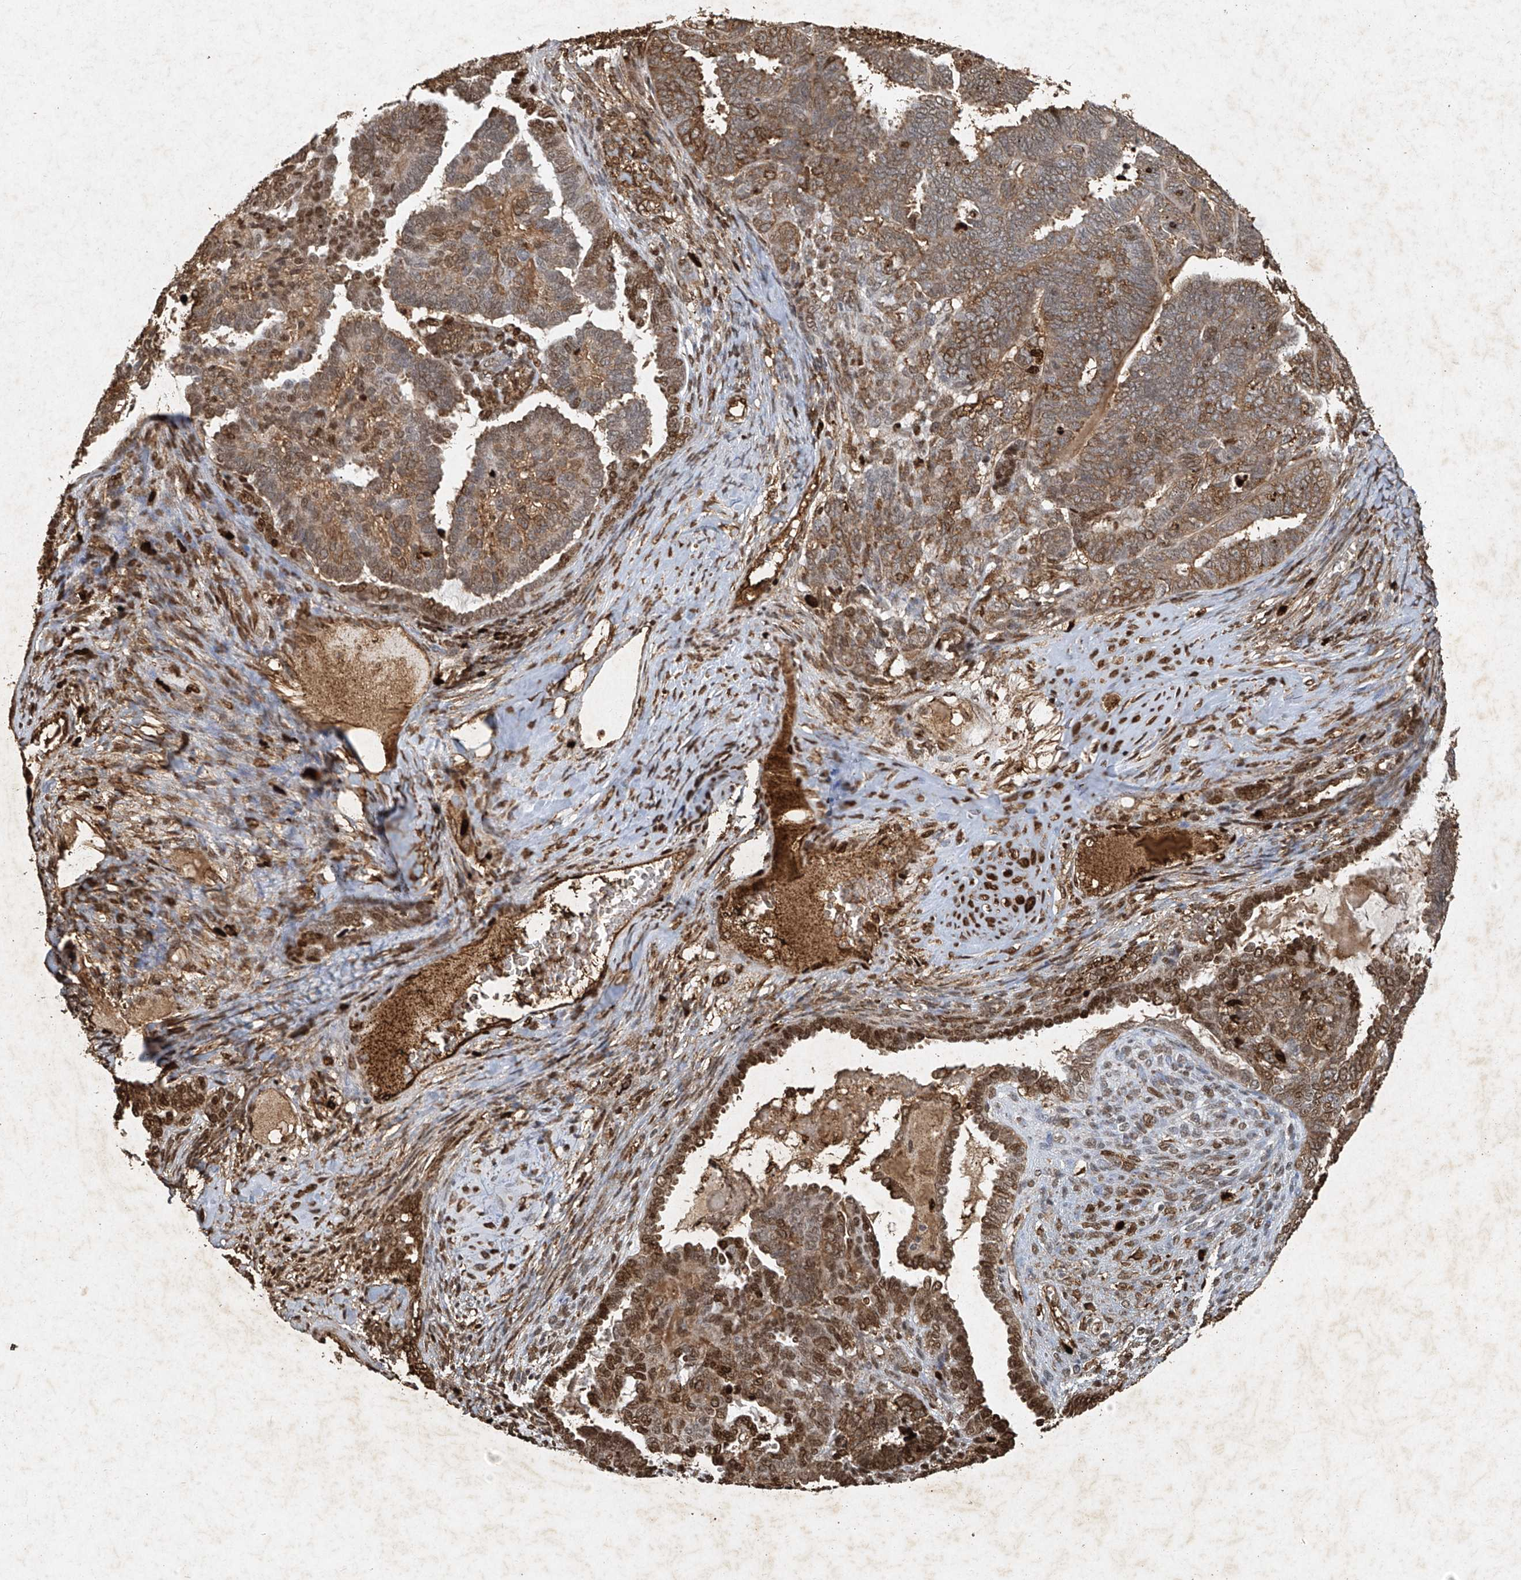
{"staining": {"intensity": "moderate", "quantity": ">75%", "location": "cytoplasmic/membranous,nuclear"}, "tissue": "endometrial cancer", "cell_type": "Tumor cells", "image_type": "cancer", "snomed": [{"axis": "morphology", "description": "Neoplasm, malignant, NOS"}, {"axis": "topography", "description": "Endometrium"}], "caption": "Moderate cytoplasmic/membranous and nuclear expression is identified in about >75% of tumor cells in endometrial cancer.", "gene": "ATRIP", "patient": {"sex": "female", "age": 74}}